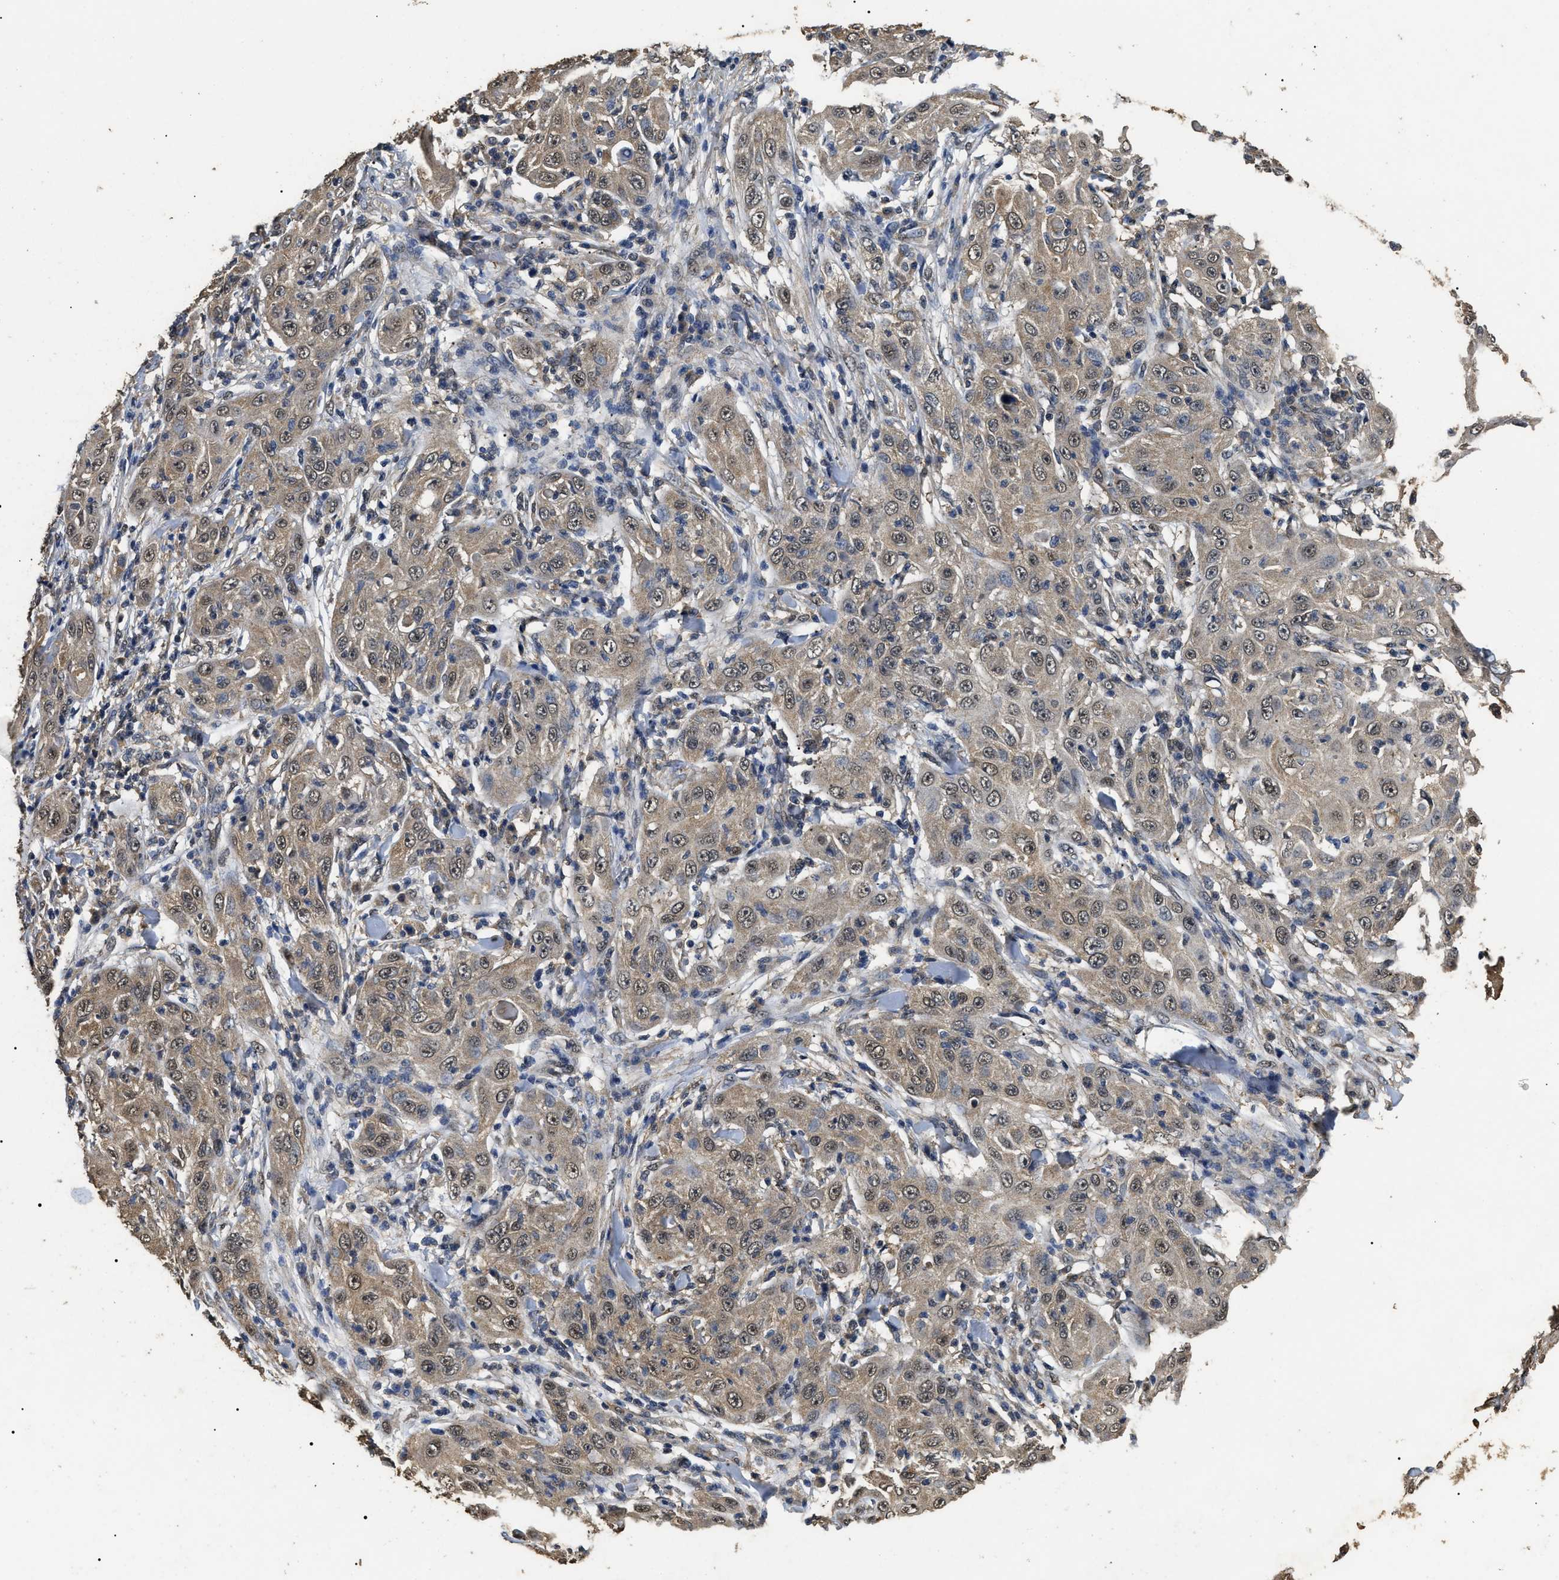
{"staining": {"intensity": "weak", "quantity": ">75%", "location": "cytoplasmic/membranous,nuclear"}, "tissue": "skin cancer", "cell_type": "Tumor cells", "image_type": "cancer", "snomed": [{"axis": "morphology", "description": "Squamous cell carcinoma, NOS"}, {"axis": "topography", "description": "Skin"}], "caption": "IHC of human skin cancer (squamous cell carcinoma) displays low levels of weak cytoplasmic/membranous and nuclear staining in approximately >75% of tumor cells.", "gene": "PSMD8", "patient": {"sex": "female", "age": 88}}